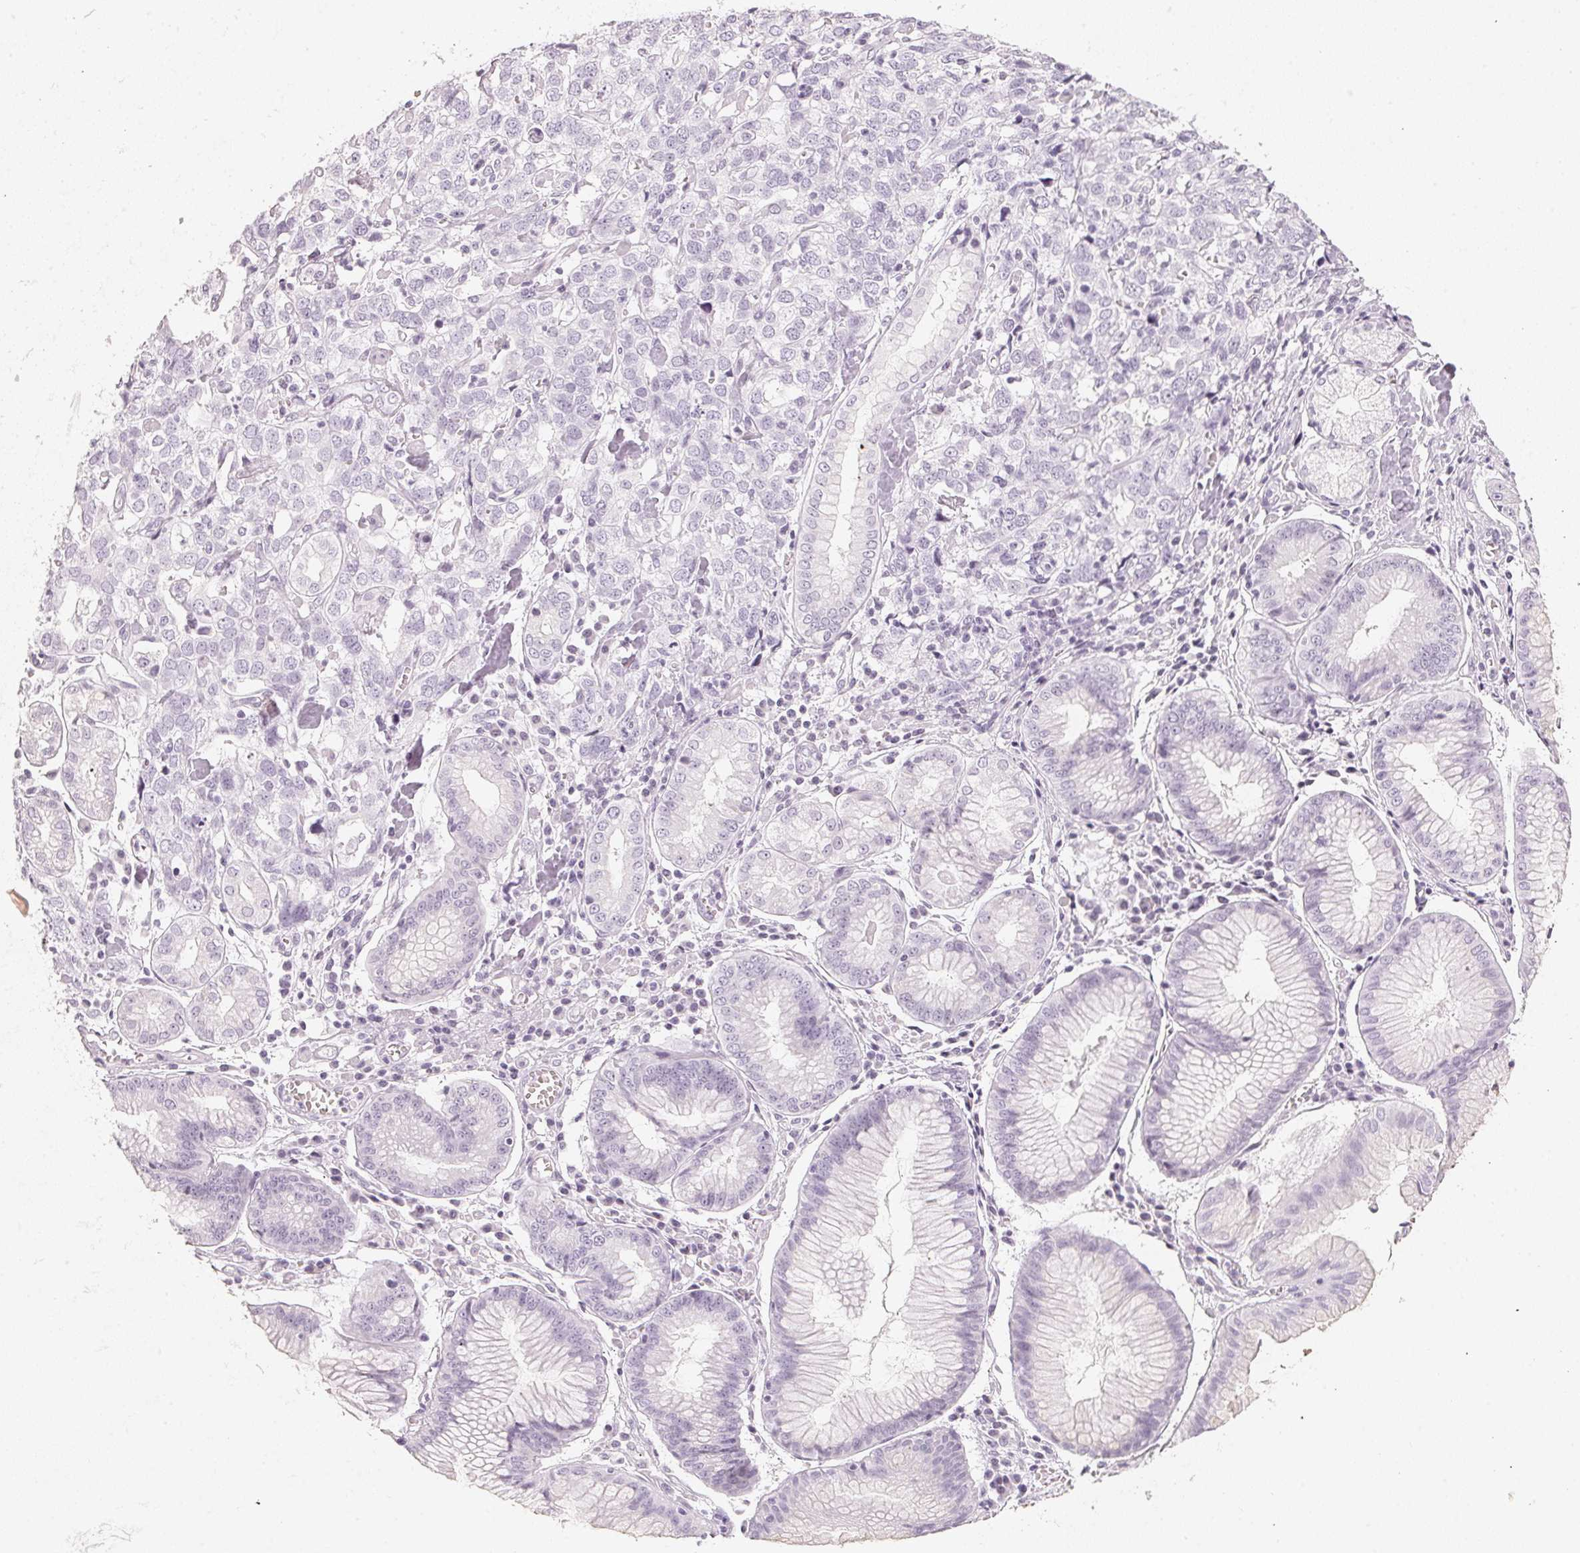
{"staining": {"intensity": "negative", "quantity": "none", "location": "none"}, "tissue": "stomach cancer", "cell_type": "Tumor cells", "image_type": "cancer", "snomed": [{"axis": "morphology", "description": "Adenocarcinoma, NOS"}, {"axis": "topography", "description": "Stomach, upper"}], "caption": "There is no significant expression in tumor cells of stomach cancer. (Immunohistochemistry, brightfield microscopy, high magnification).", "gene": "SLC22A8", "patient": {"sex": "male", "age": 81}}